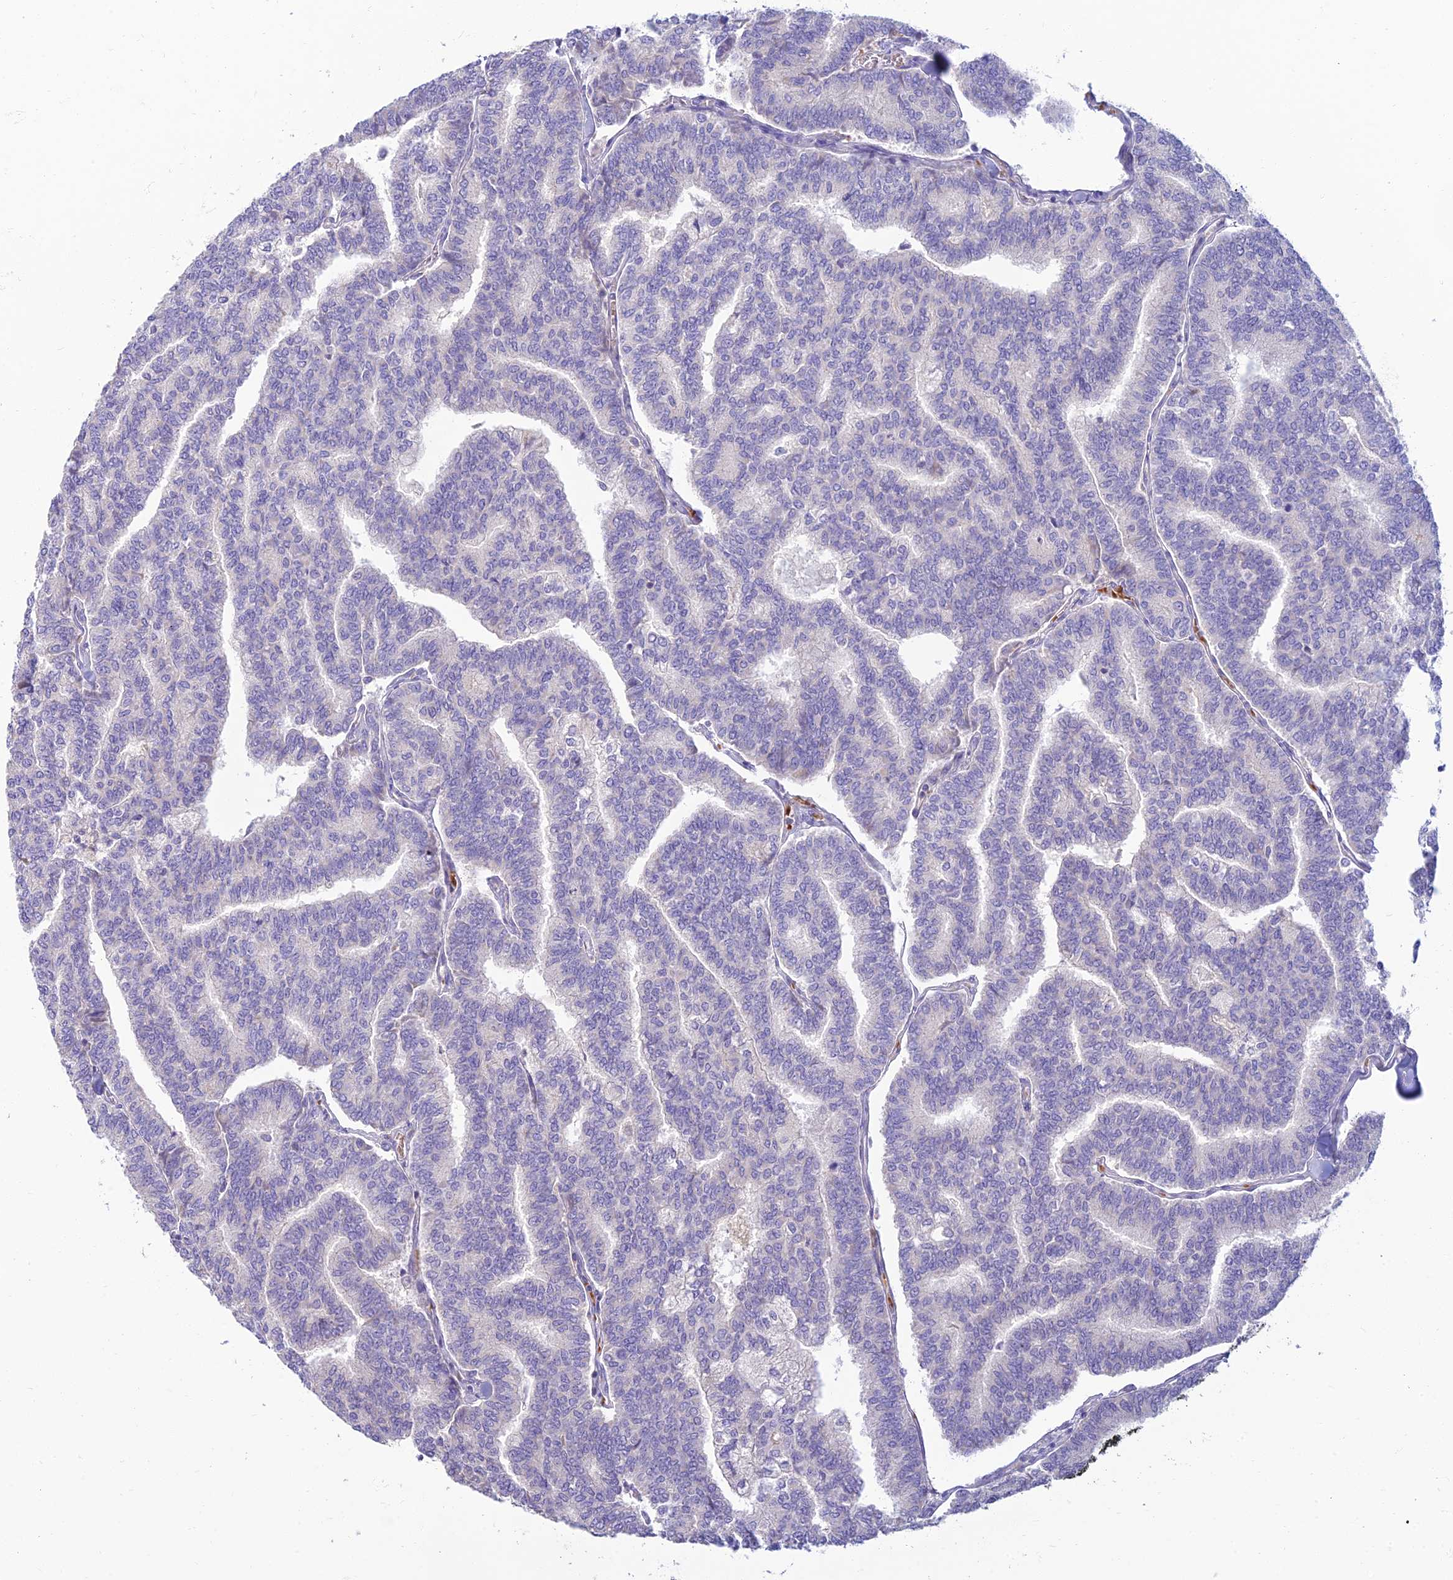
{"staining": {"intensity": "negative", "quantity": "none", "location": "none"}, "tissue": "thyroid cancer", "cell_type": "Tumor cells", "image_type": "cancer", "snomed": [{"axis": "morphology", "description": "Papillary adenocarcinoma, NOS"}, {"axis": "topography", "description": "Thyroid gland"}], "caption": "Immunohistochemical staining of human papillary adenocarcinoma (thyroid) exhibits no significant staining in tumor cells.", "gene": "CLIP4", "patient": {"sex": "female", "age": 35}}